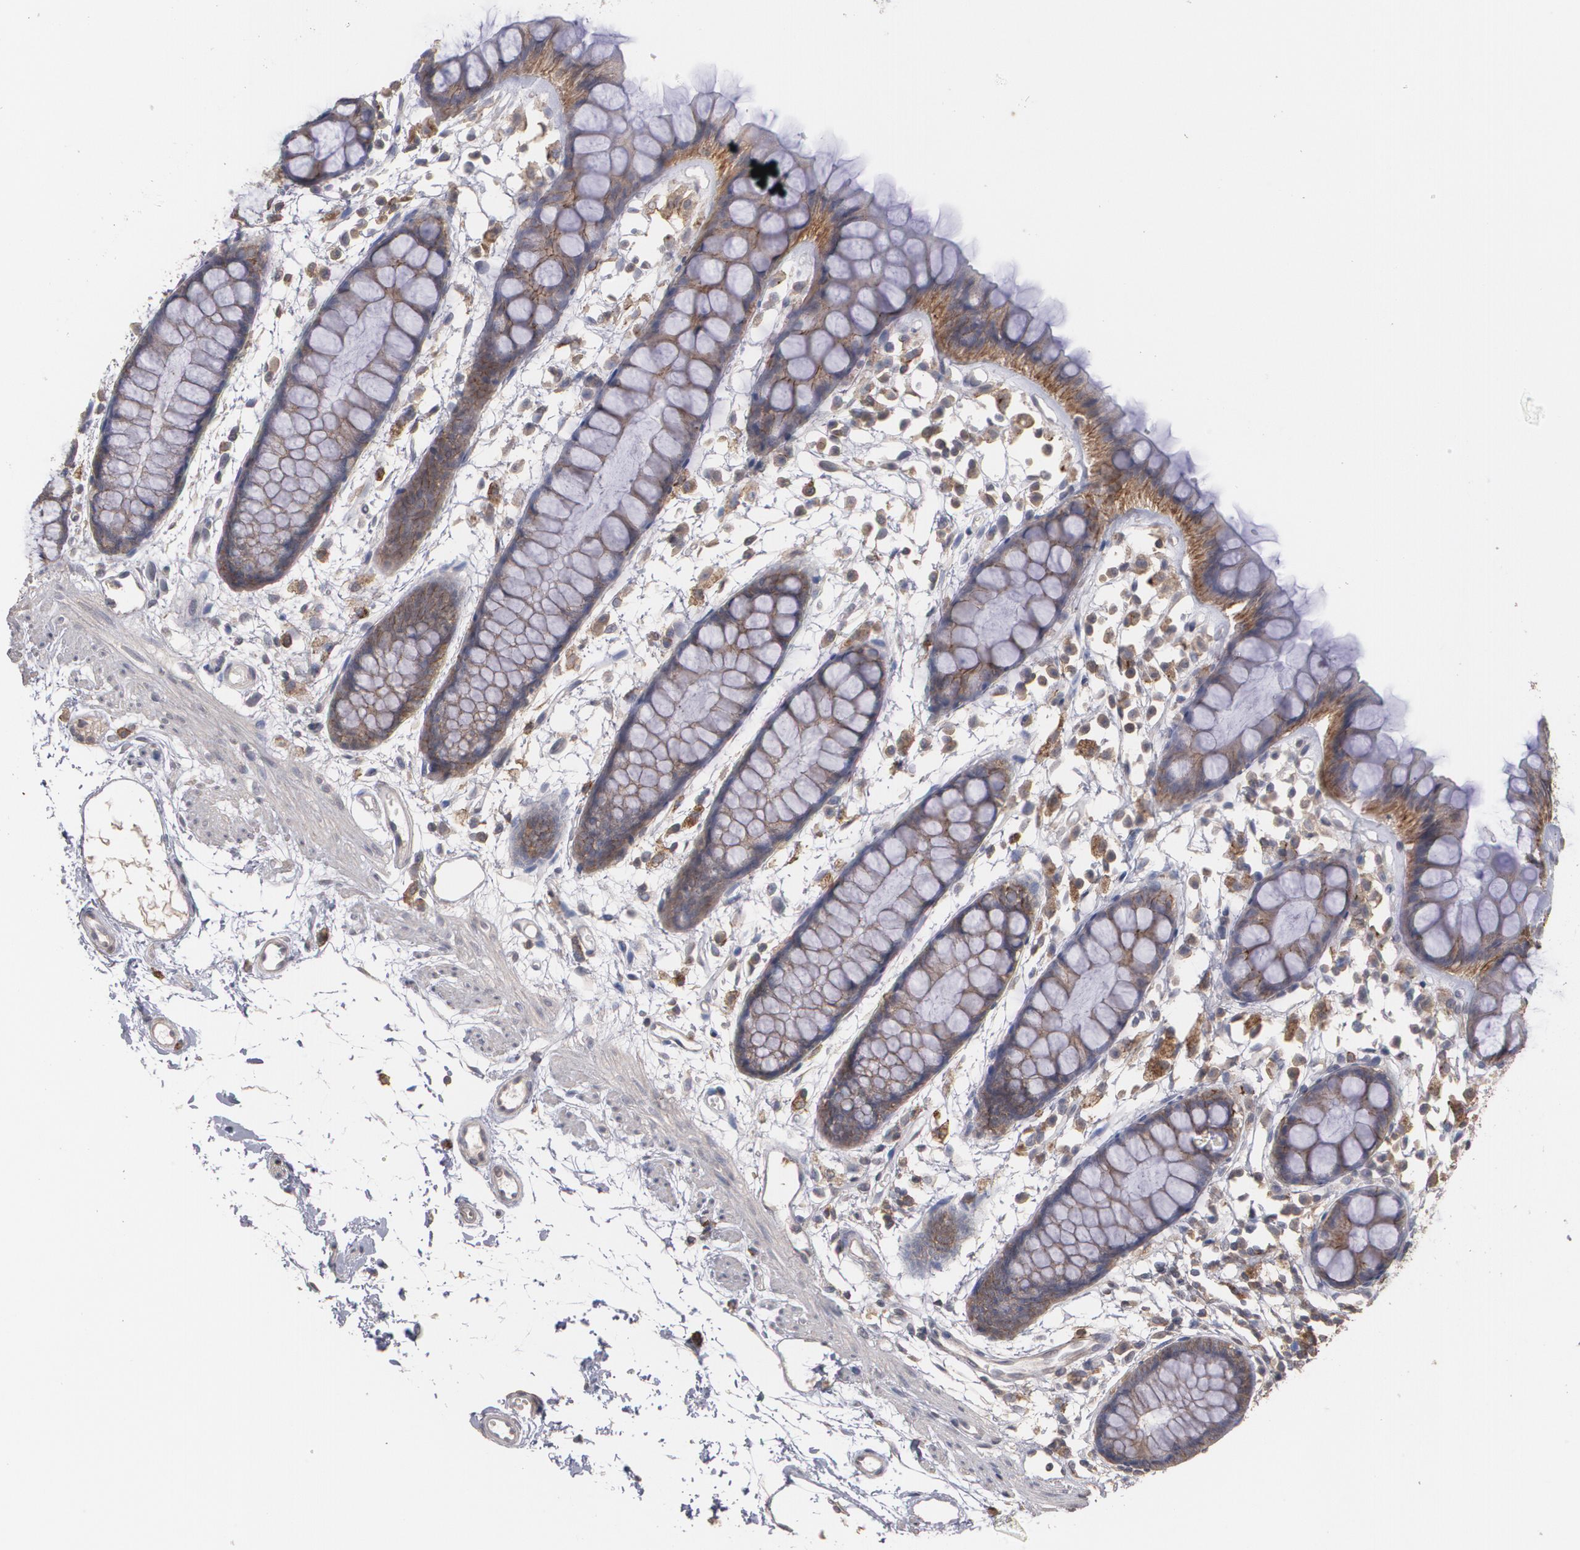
{"staining": {"intensity": "moderate", "quantity": ">75%", "location": "cytoplasmic/membranous"}, "tissue": "rectum", "cell_type": "Glandular cells", "image_type": "normal", "snomed": [{"axis": "morphology", "description": "Normal tissue, NOS"}, {"axis": "topography", "description": "Rectum"}], "caption": "Glandular cells exhibit medium levels of moderate cytoplasmic/membranous expression in approximately >75% of cells in benign rectum.", "gene": "ARF6", "patient": {"sex": "female", "age": 66}}